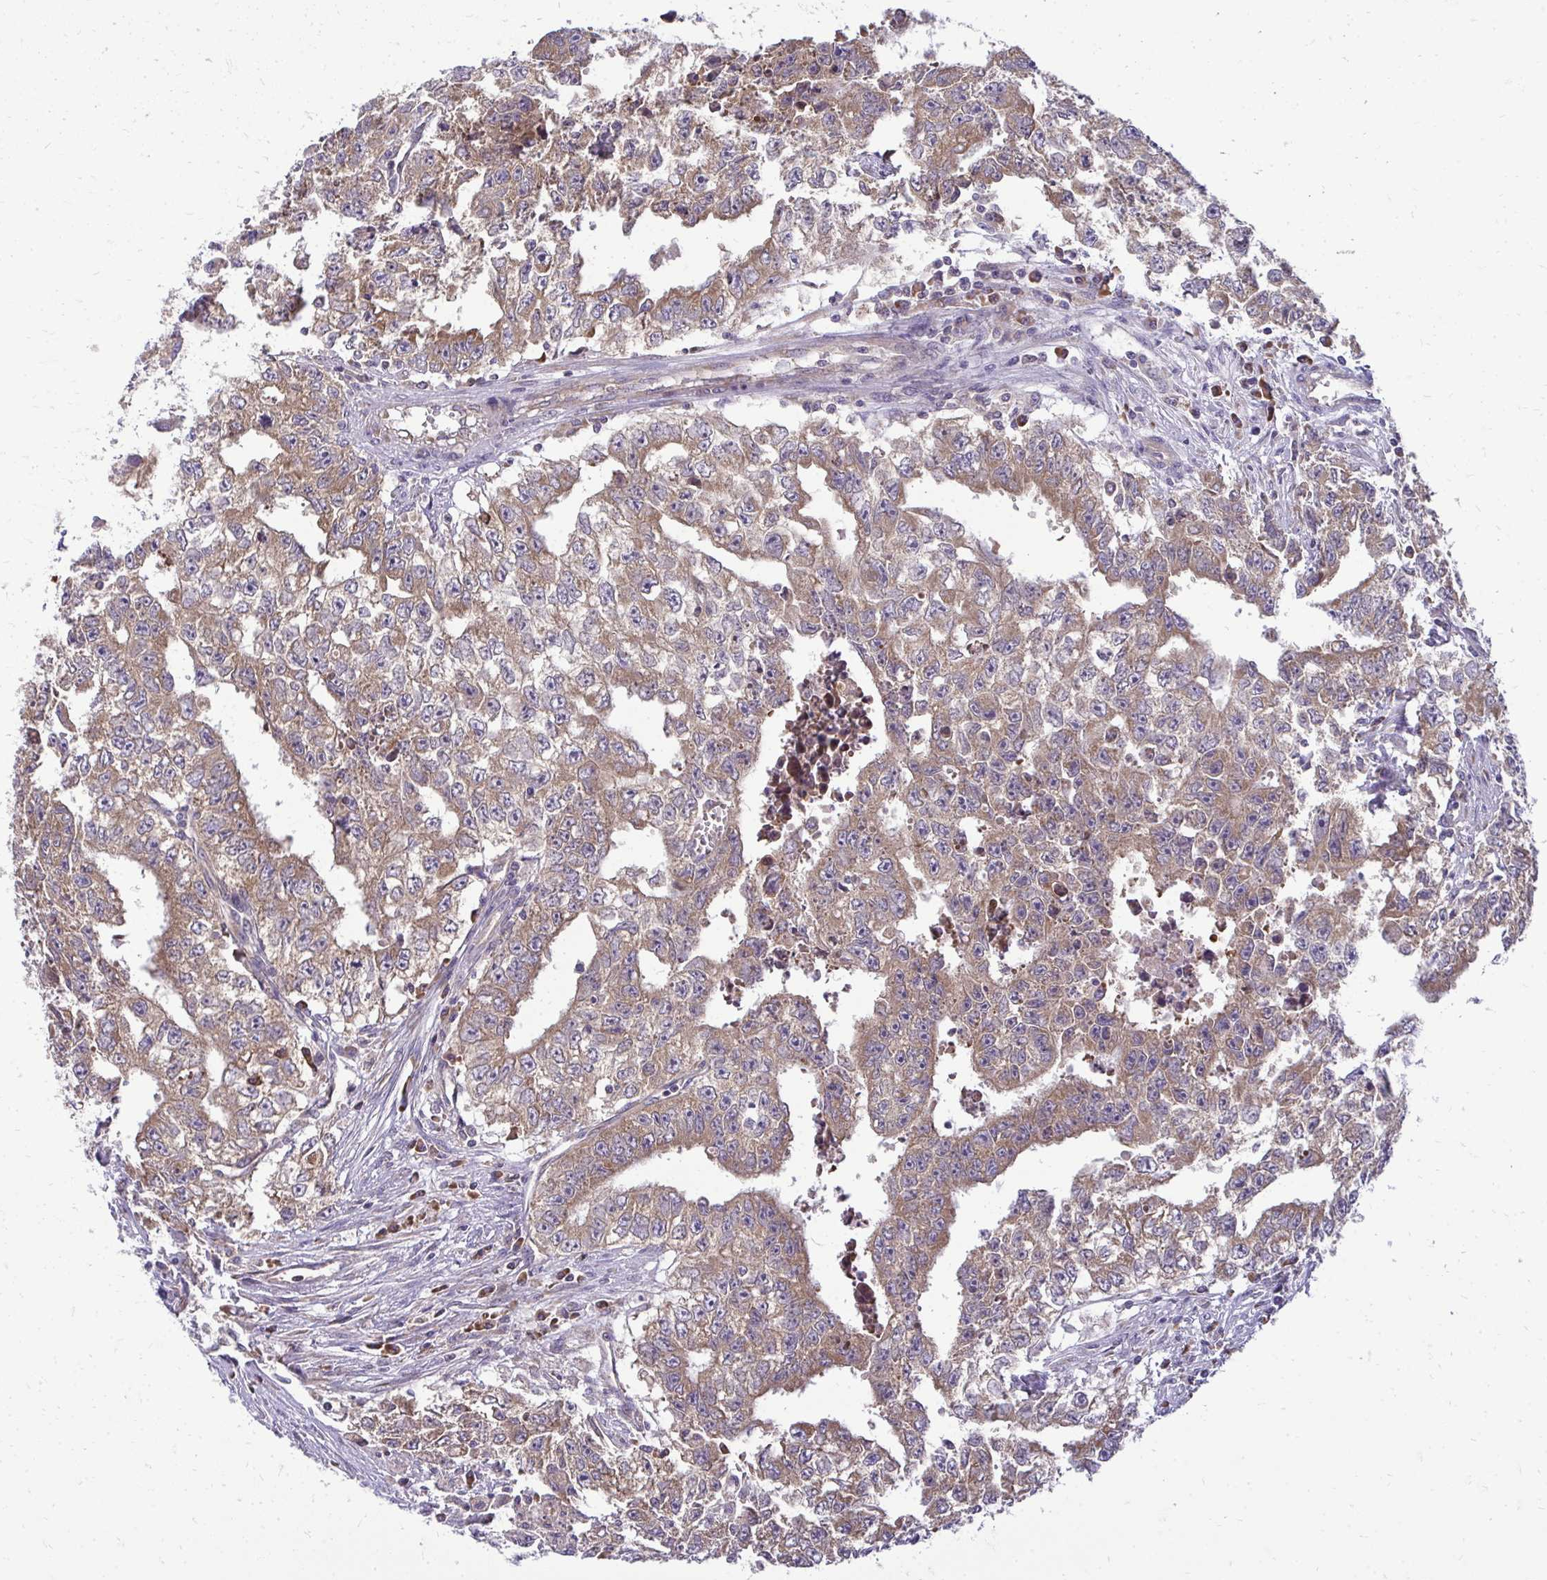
{"staining": {"intensity": "moderate", "quantity": ">75%", "location": "cytoplasmic/membranous"}, "tissue": "testis cancer", "cell_type": "Tumor cells", "image_type": "cancer", "snomed": [{"axis": "morphology", "description": "Carcinoma, Embryonal, NOS"}, {"axis": "morphology", "description": "Teratoma, malignant, NOS"}, {"axis": "topography", "description": "Testis"}], "caption": "The photomicrograph exhibits immunohistochemical staining of testis cancer. There is moderate cytoplasmic/membranous expression is present in approximately >75% of tumor cells. The staining was performed using DAB, with brown indicating positive protein expression. Nuclei are stained blue with hematoxylin.", "gene": "RPLP2", "patient": {"sex": "male", "age": 24}}